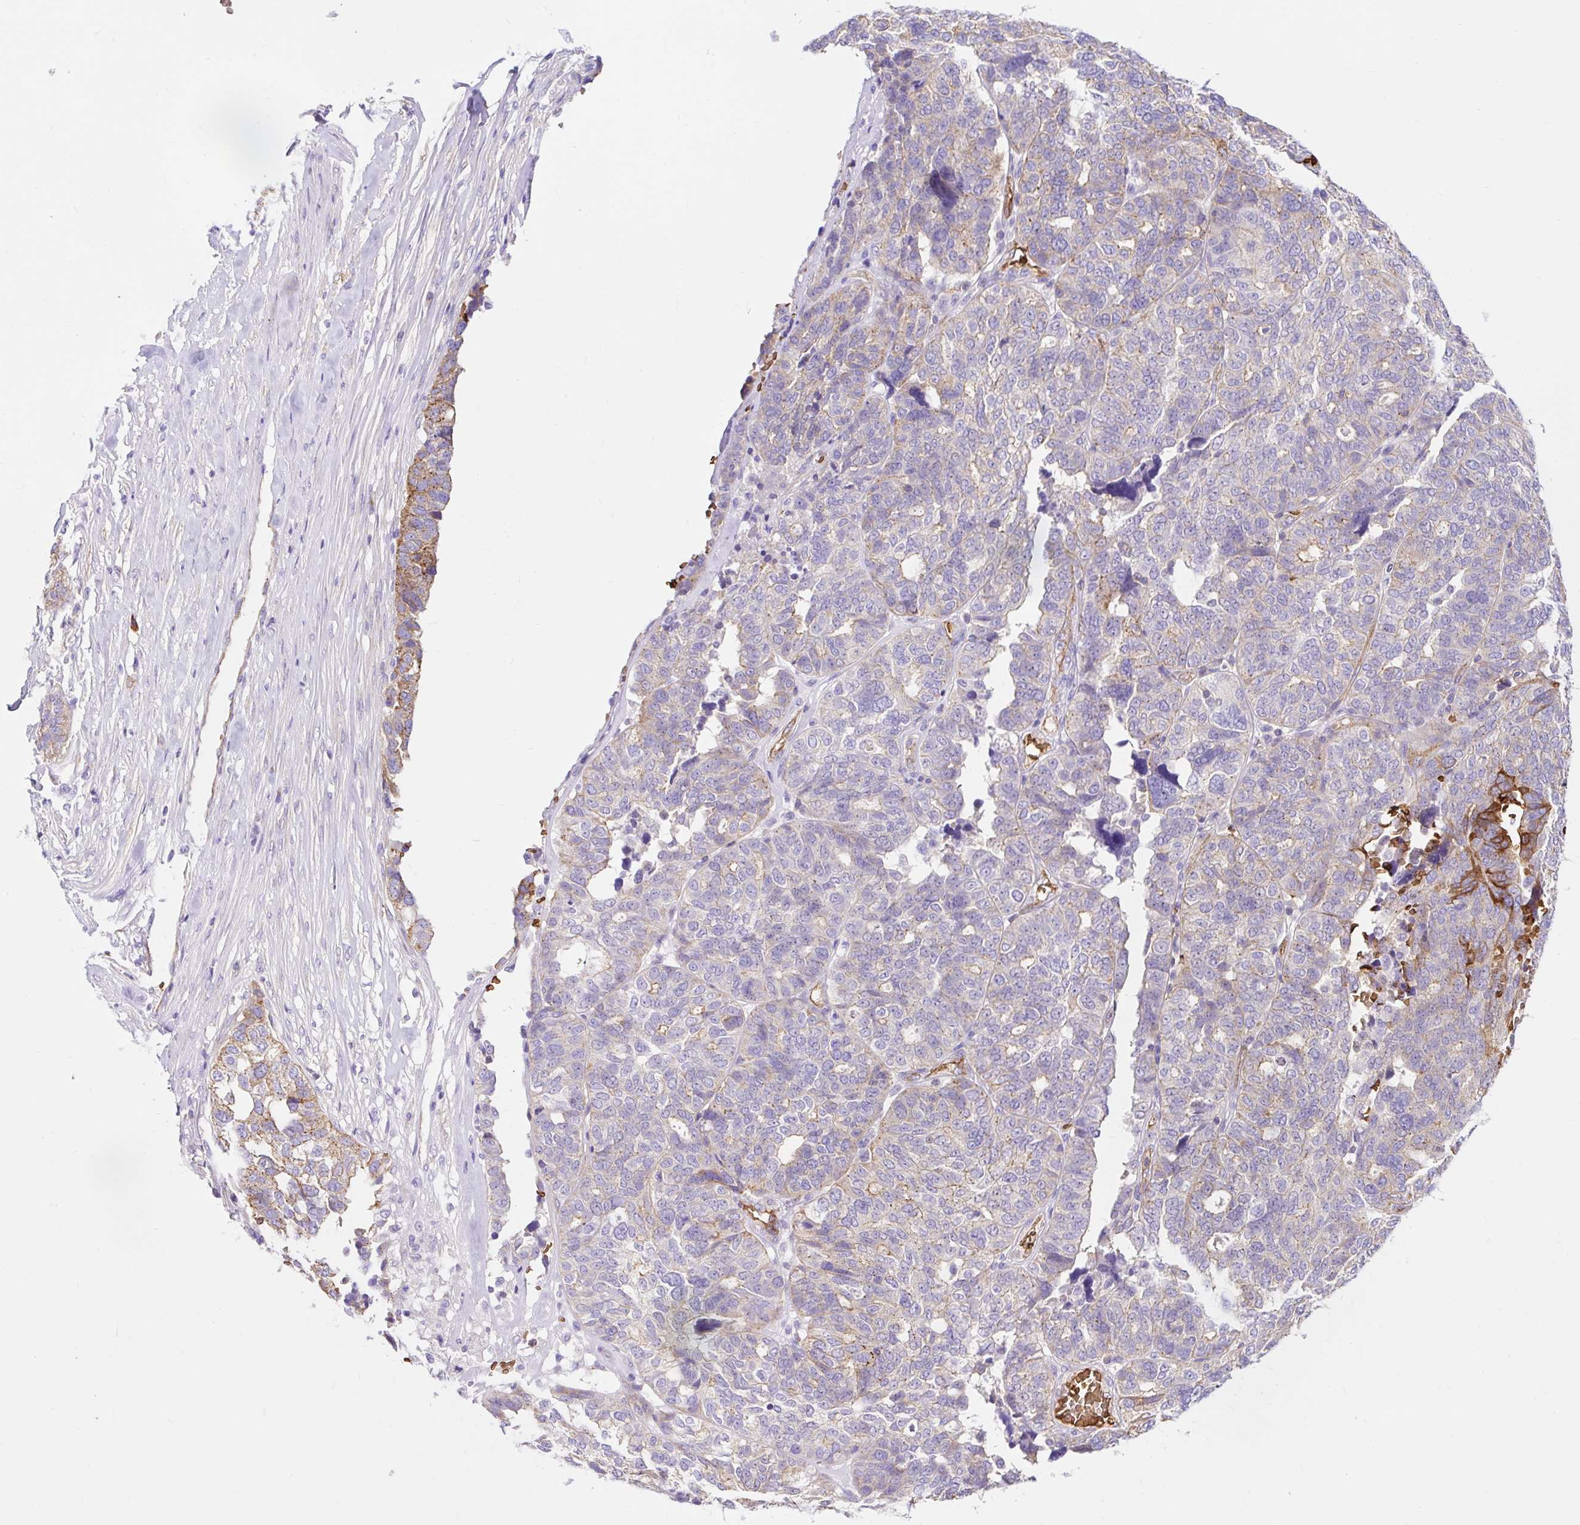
{"staining": {"intensity": "moderate", "quantity": "<25%", "location": "cytoplasmic/membranous"}, "tissue": "ovarian cancer", "cell_type": "Tumor cells", "image_type": "cancer", "snomed": [{"axis": "morphology", "description": "Cystadenocarcinoma, serous, NOS"}, {"axis": "topography", "description": "Ovary"}], "caption": "Immunohistochemical staining of human ovarian cancer exhibits moderate cytoplasmic/membranous protein positivity in approximately <25% of tumor cells.", "gene": "HIP1R", "patient": {"sex": "female", "age": 59}}